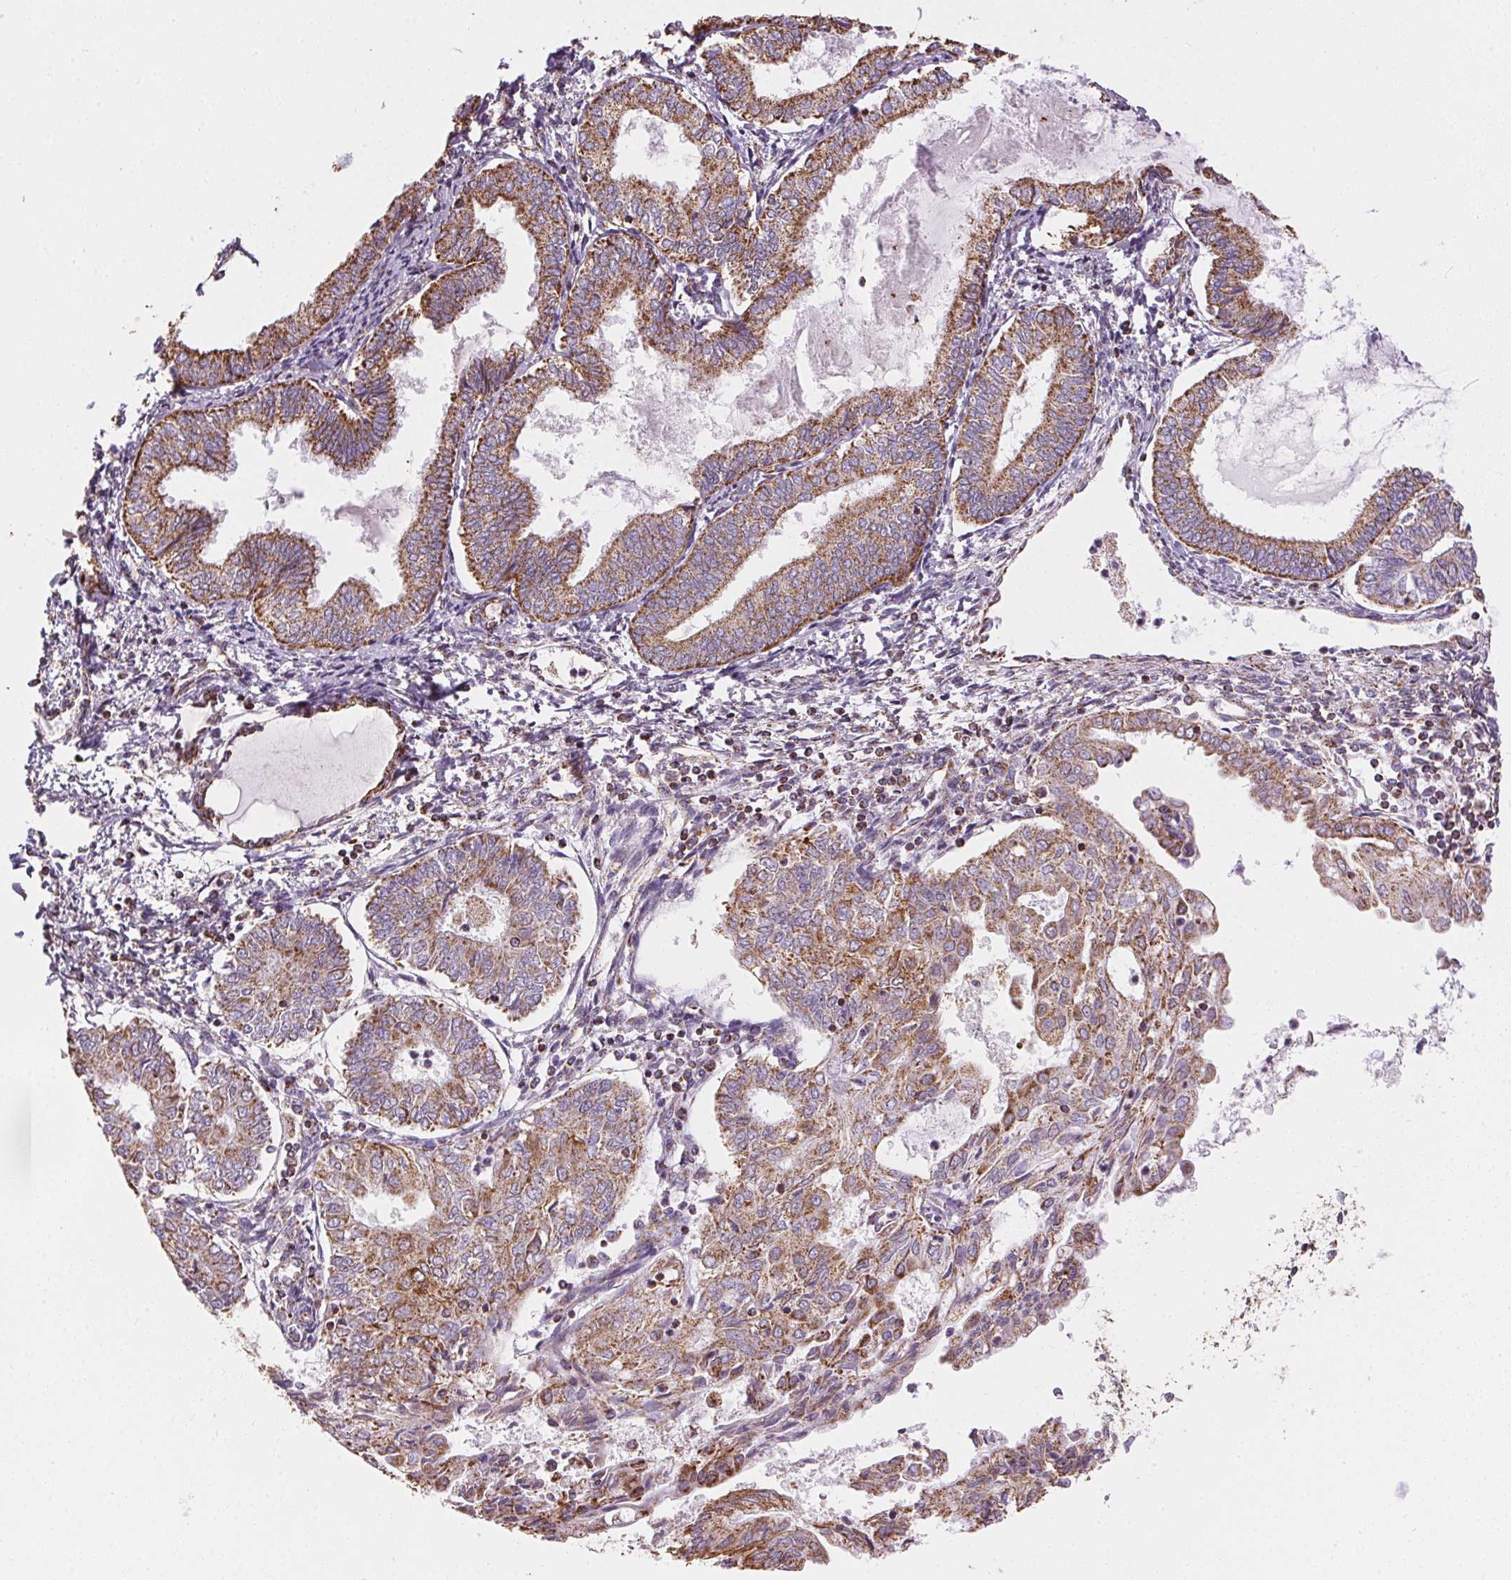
{"staining": {"intensity": "strong", "quantity": ">75%", "location": "cytoplasmic/membranous"}, "tissue": "endometrial cancer", "cell_type": "Tumor cells", "image_type": "cancer", "snomed": [{"axis": "morphology", "description": "Adenocarcinoma, NOS"}, {"axis": "topography", "description": "Endometrium"}], "caption": "A brown stain labels strong cytoplasmic/membranous expression of a protein in human endometrial cancer tumor cells.", "gene": "MAPK11", "patient": {"sex": "female", "age": 68}}